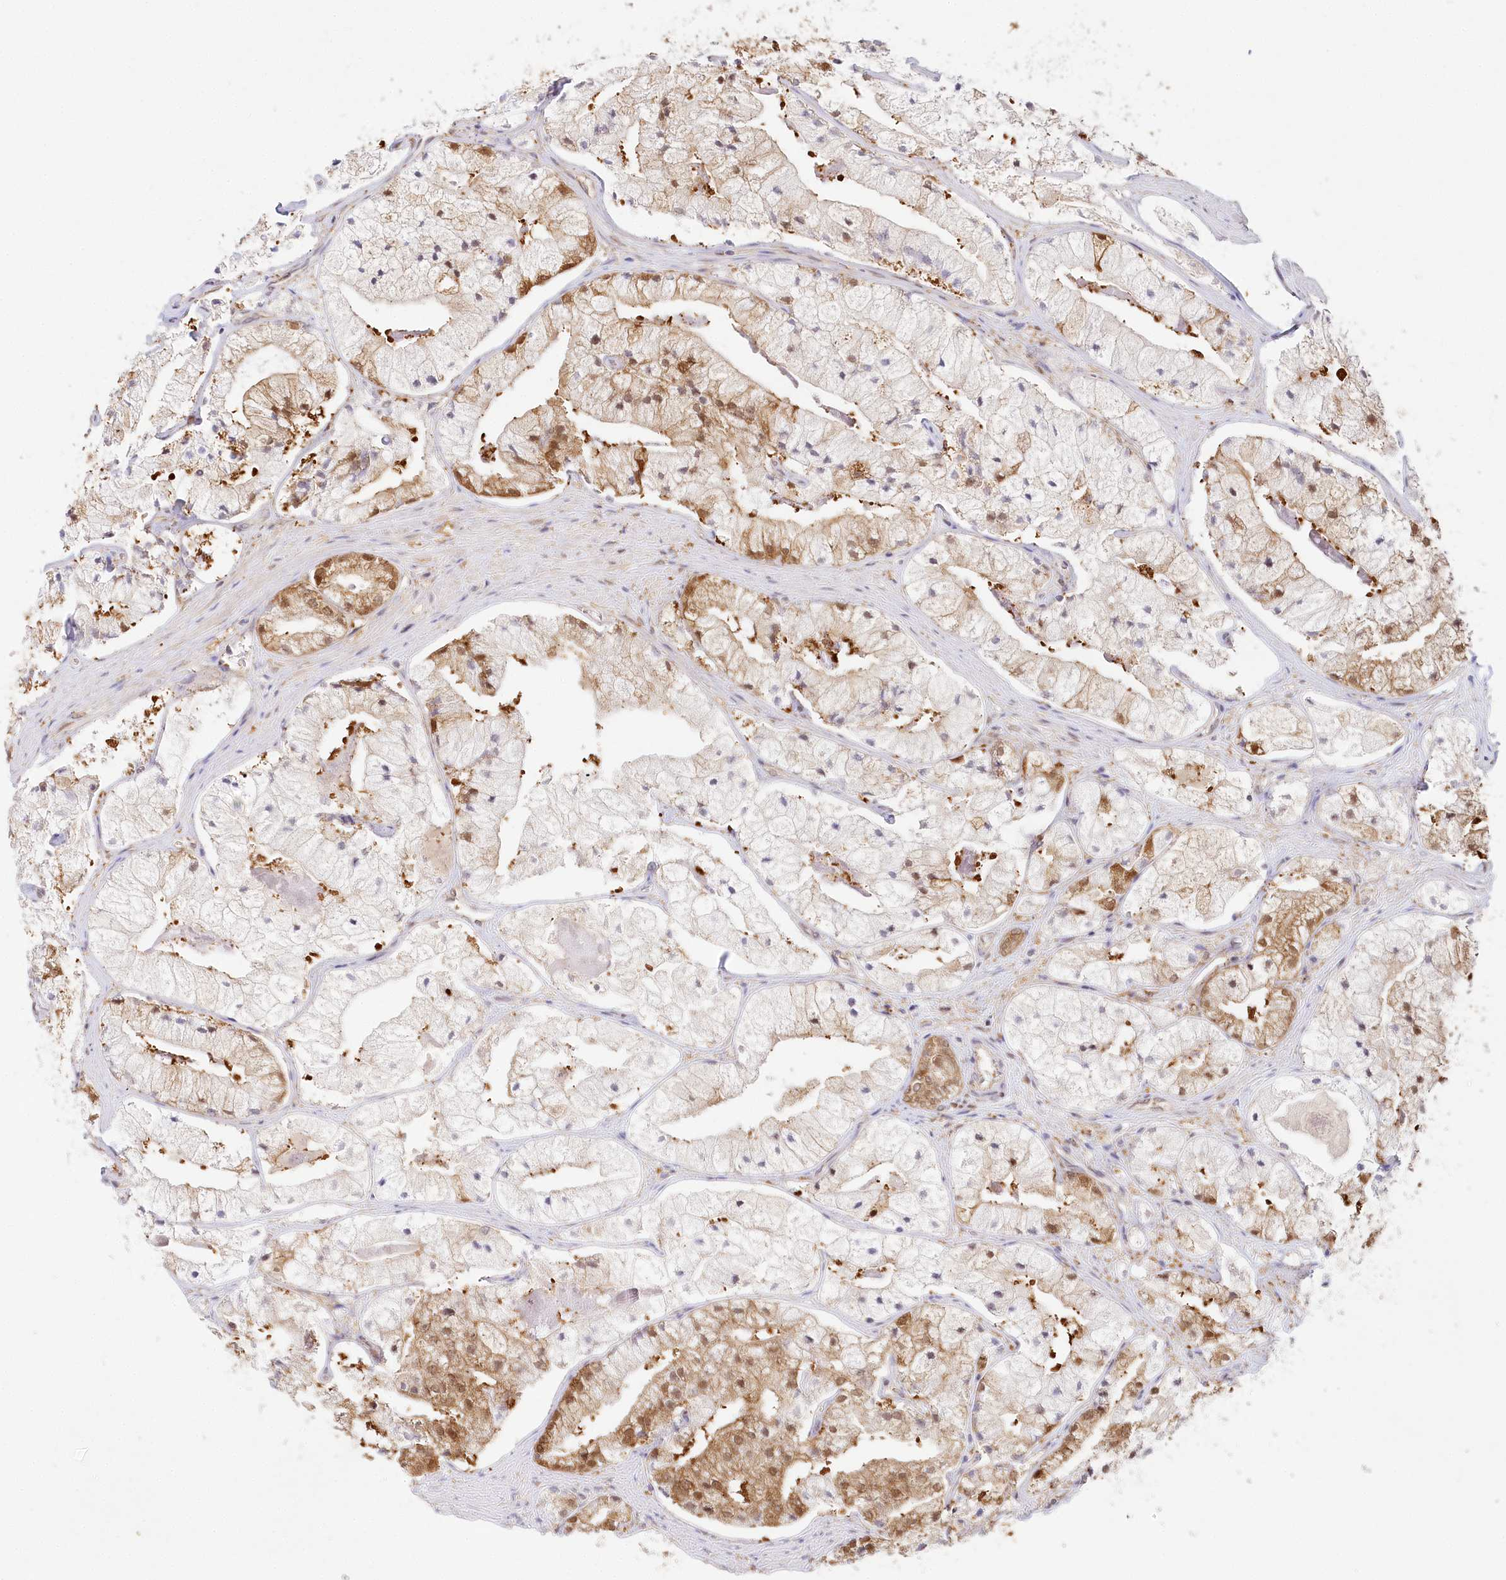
{"staining": {"intensity": "moderate", "quantity": "25%-75%", "location": "cytoplasmic/membranous"}, "tissue": "prostate cancer", "cell_type": "Tumor cells", "image_type": "cancer", "snomed": [{"axis": "morphology", "description": "Adenocarcinoma, High grade"}, {"axis": "topography", "description": "Prostate"}], "caption": "Tumor cells display medium levels of moderate cytoplasmic/membranous expression in approximately 25%-75% of cells in prostate cancer (high-grade adenocarcinoma).", "gene": "INPP4B", "patient": {"sex": "male", "age": 50}}